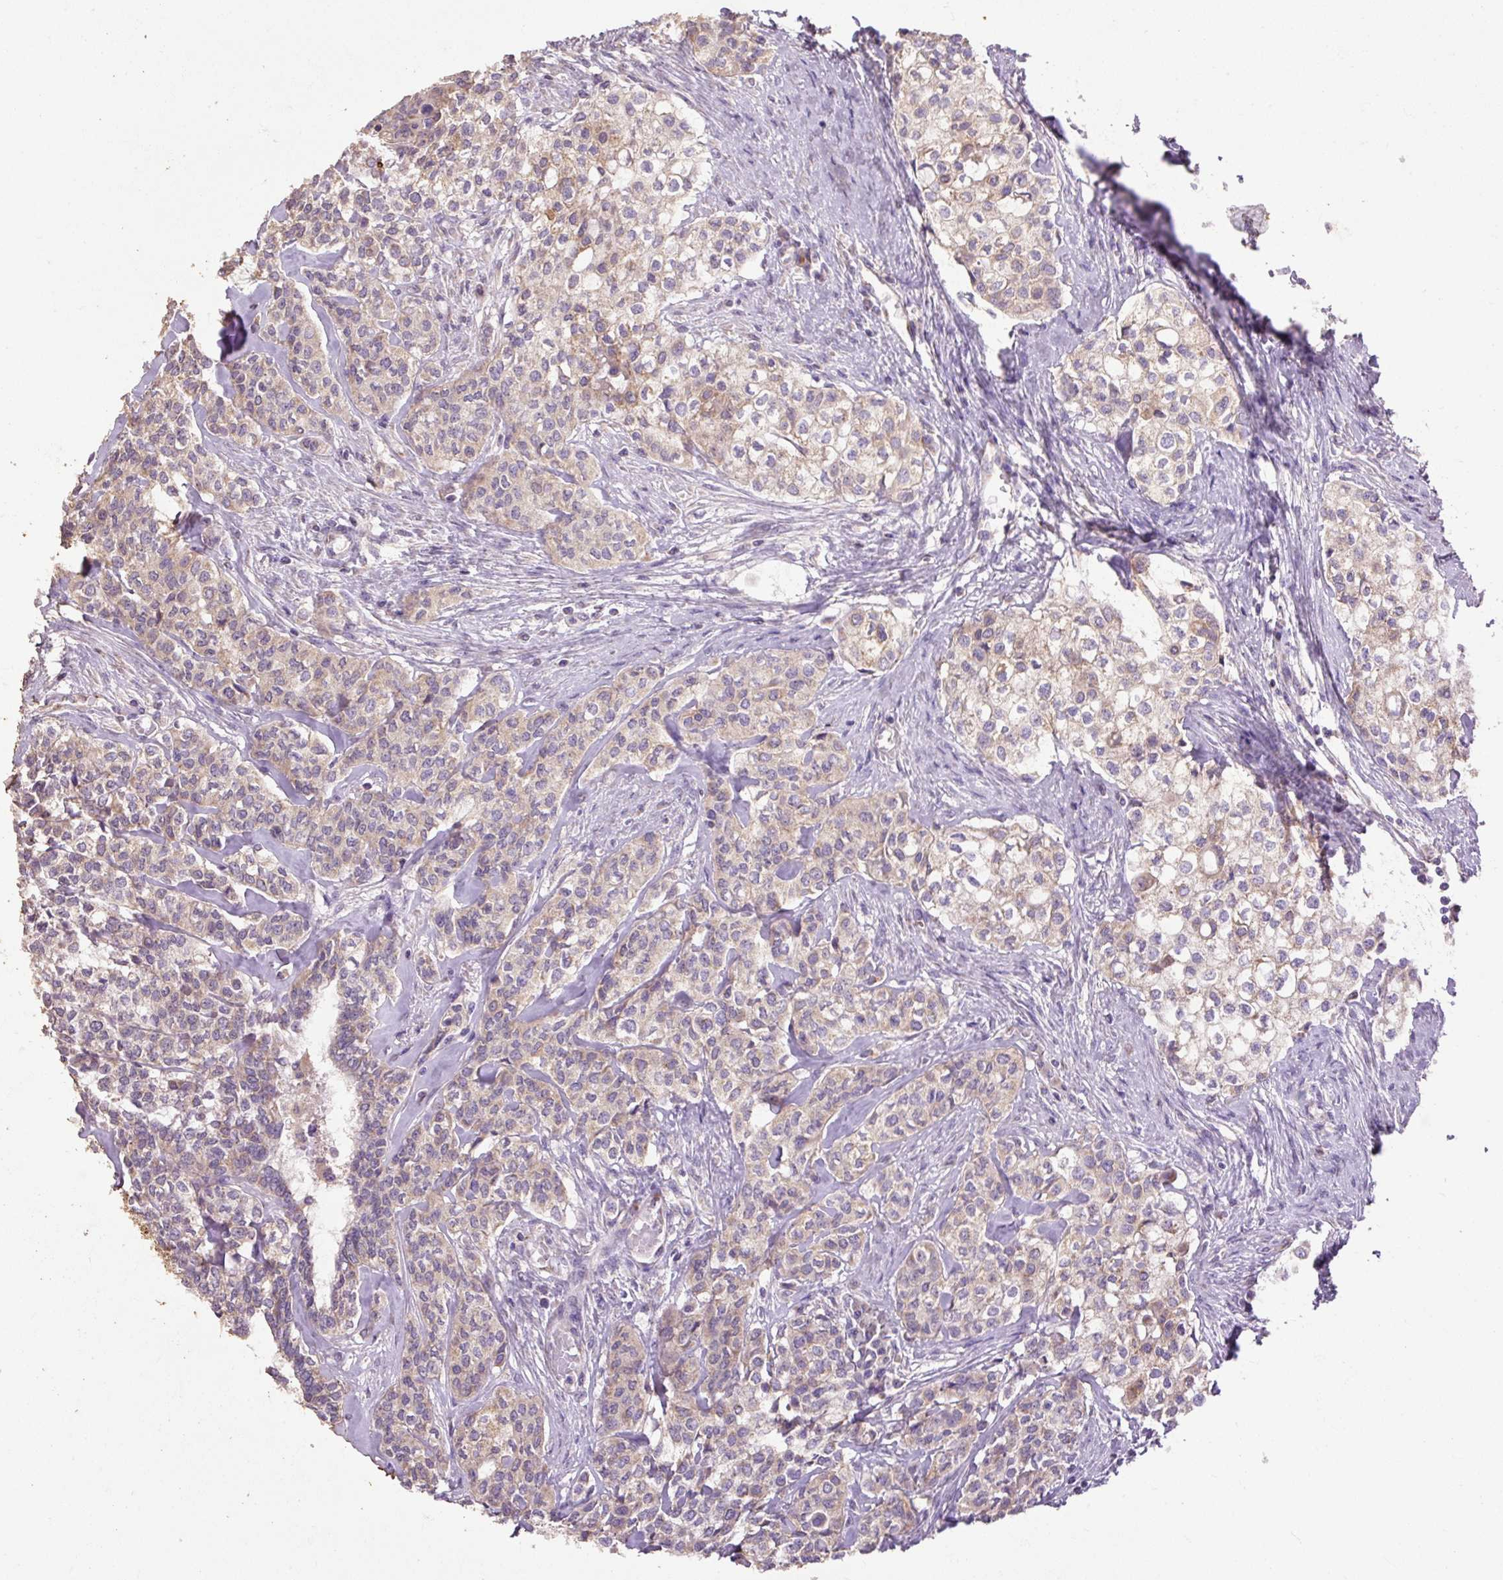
{"staining": {"intensity": "weak", "quantity": ">75%", "location": "cytoplasmic/membranous"}, "tissue": "head and neck cancer", "cell_type": "Tumor cells", "image_type": "cancer", "snomed": [{"axis": "morphology", "description": "Adenocarcinoma, NOS"}, {"axis": "topography", "description": "Head-Neck"}], "caption": "A low amount of weak cytoplasmic/membranous positivity is identified in approximately >75% of tumor cells in adenocarcinoma (head and neck) tissue.", "gene": "ABR", "patient": {"sex": "male", "age": 81}}